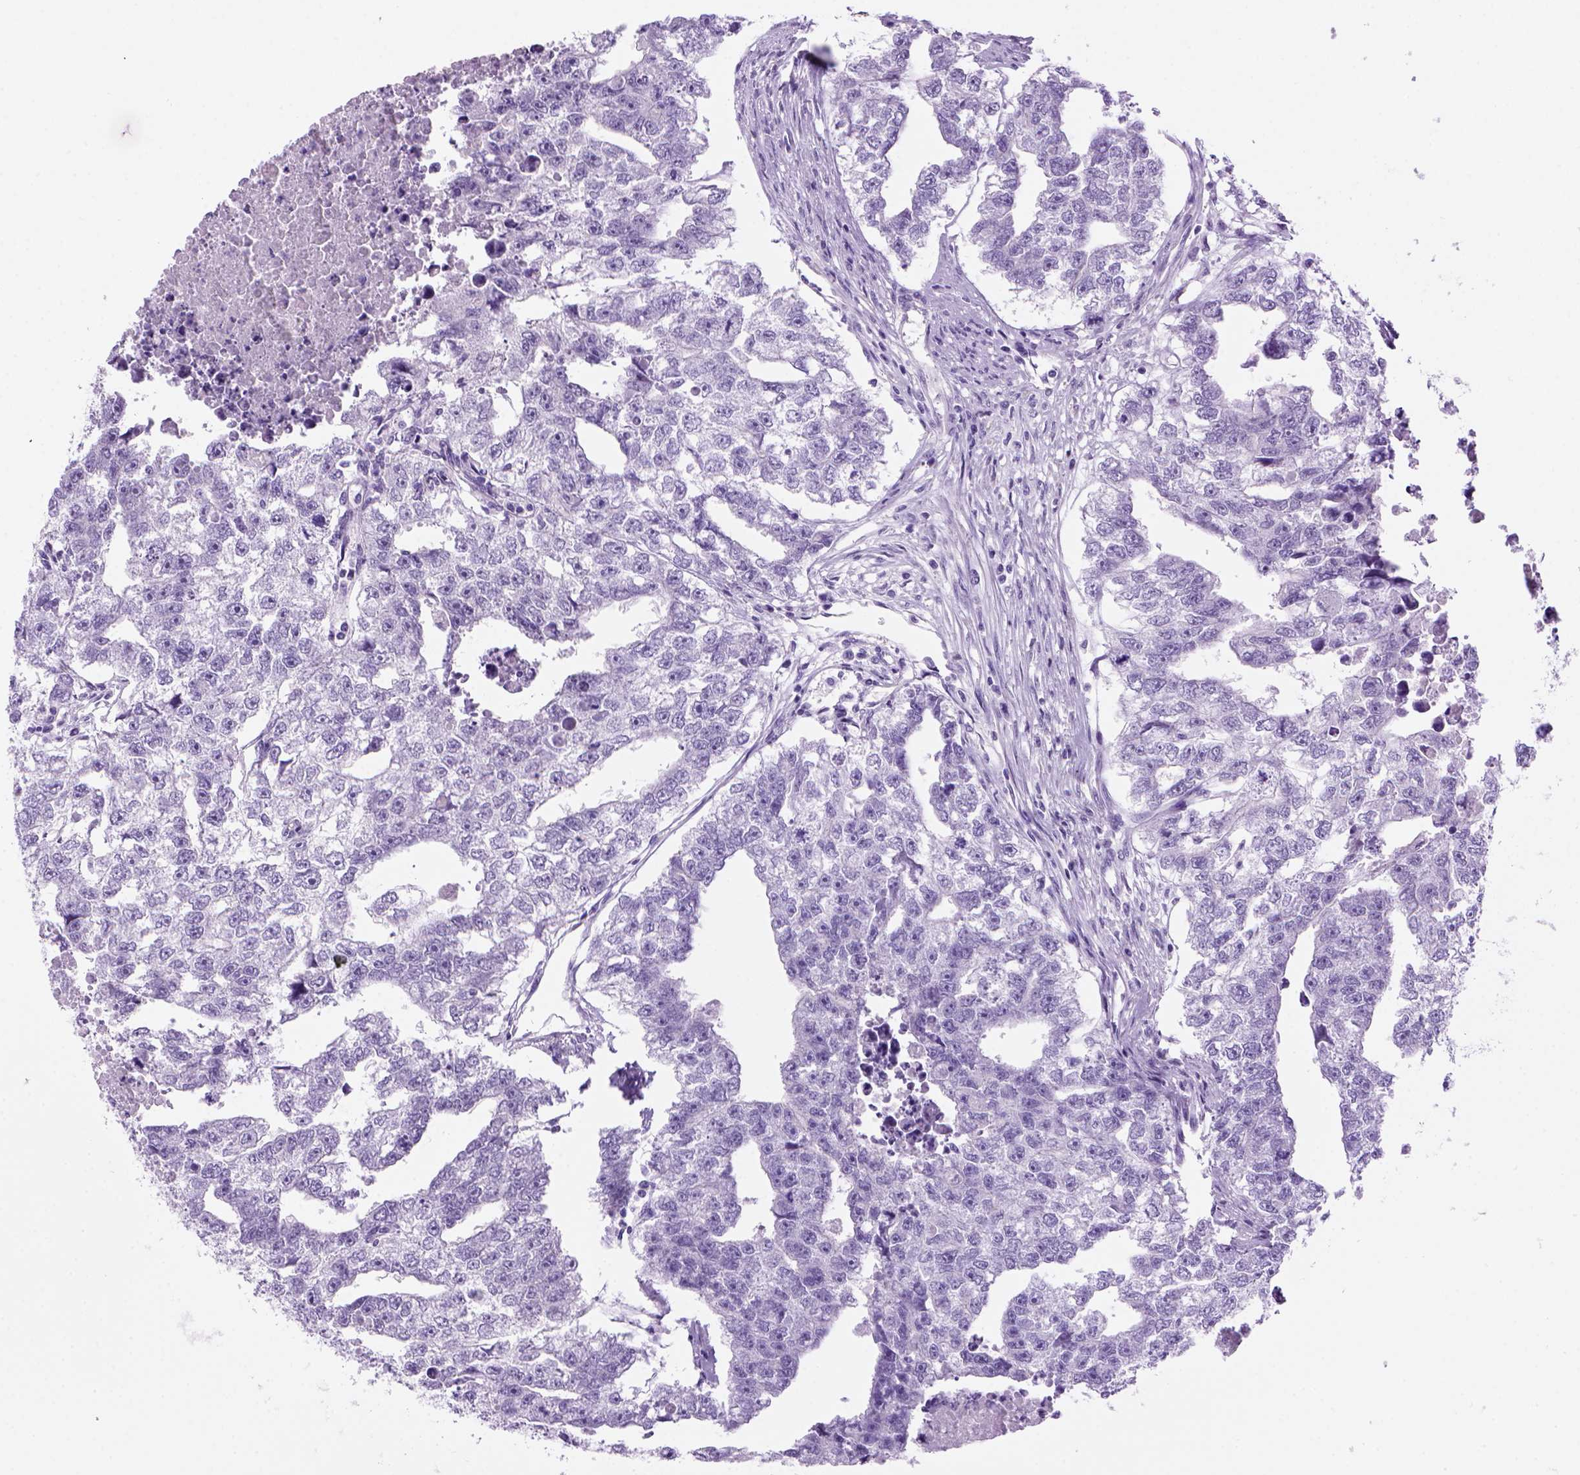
{"staining": {"intensity": "negative", "quantity": "none", "location": "none"}, "tissue": "testis cancer", "cell_type": "Tumor cells", "image_type": "cancer", "snomed": [{"axis": "morphology", "description": "Carcinoma, Embryonal, NOS"}, {"axis": "morphology", "description": "Teratoma, malignant, NOS"}, {"axis": "topography", "description": "Testis"}], "caption": "Tumor cells show no significant protein positivity in teratoma (malignant) (testis).", "gene": "SGCG", "patient": {"sex": "male", "age": 44}}